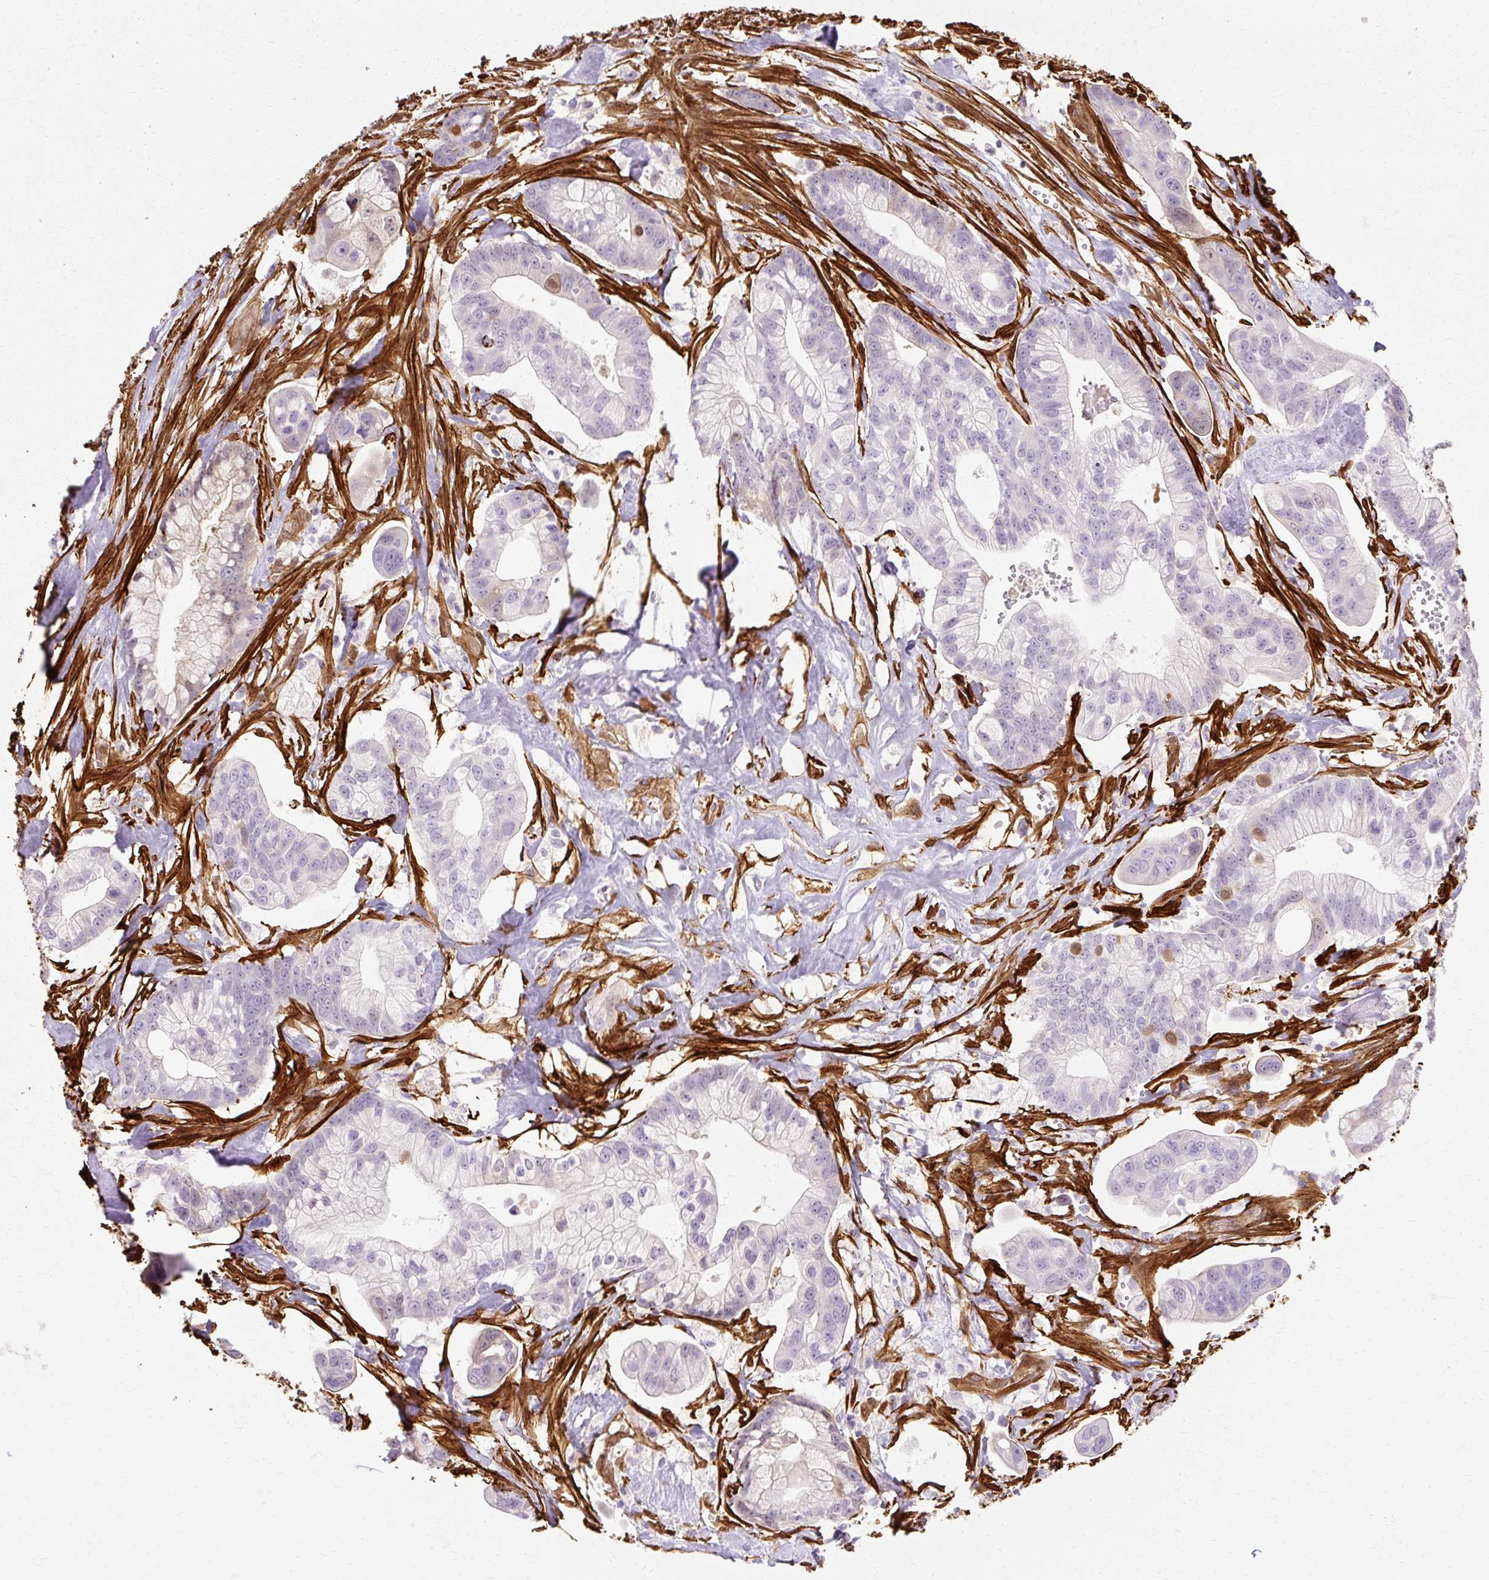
{"staining": {"intensity": "negative", "quantity": "none", "location": "none"}, "tissue": "pancreatic cancer", "cell_type": "Tumor cells", "image_type": "cancer", "snomed": [{"axis": "morphology", "description": "Adenocarcinoma, NOS"}, {"axis": "topography", "description": "Pancreas"}], "caption": "Micrograph shows no protein expression in tumor cells of pancreatic adenocarcinoma tissue. (DAB immunohistochemistry, high magnification).", "gene": "CNN3", "patient": {"sex": "male", "age": 68}}